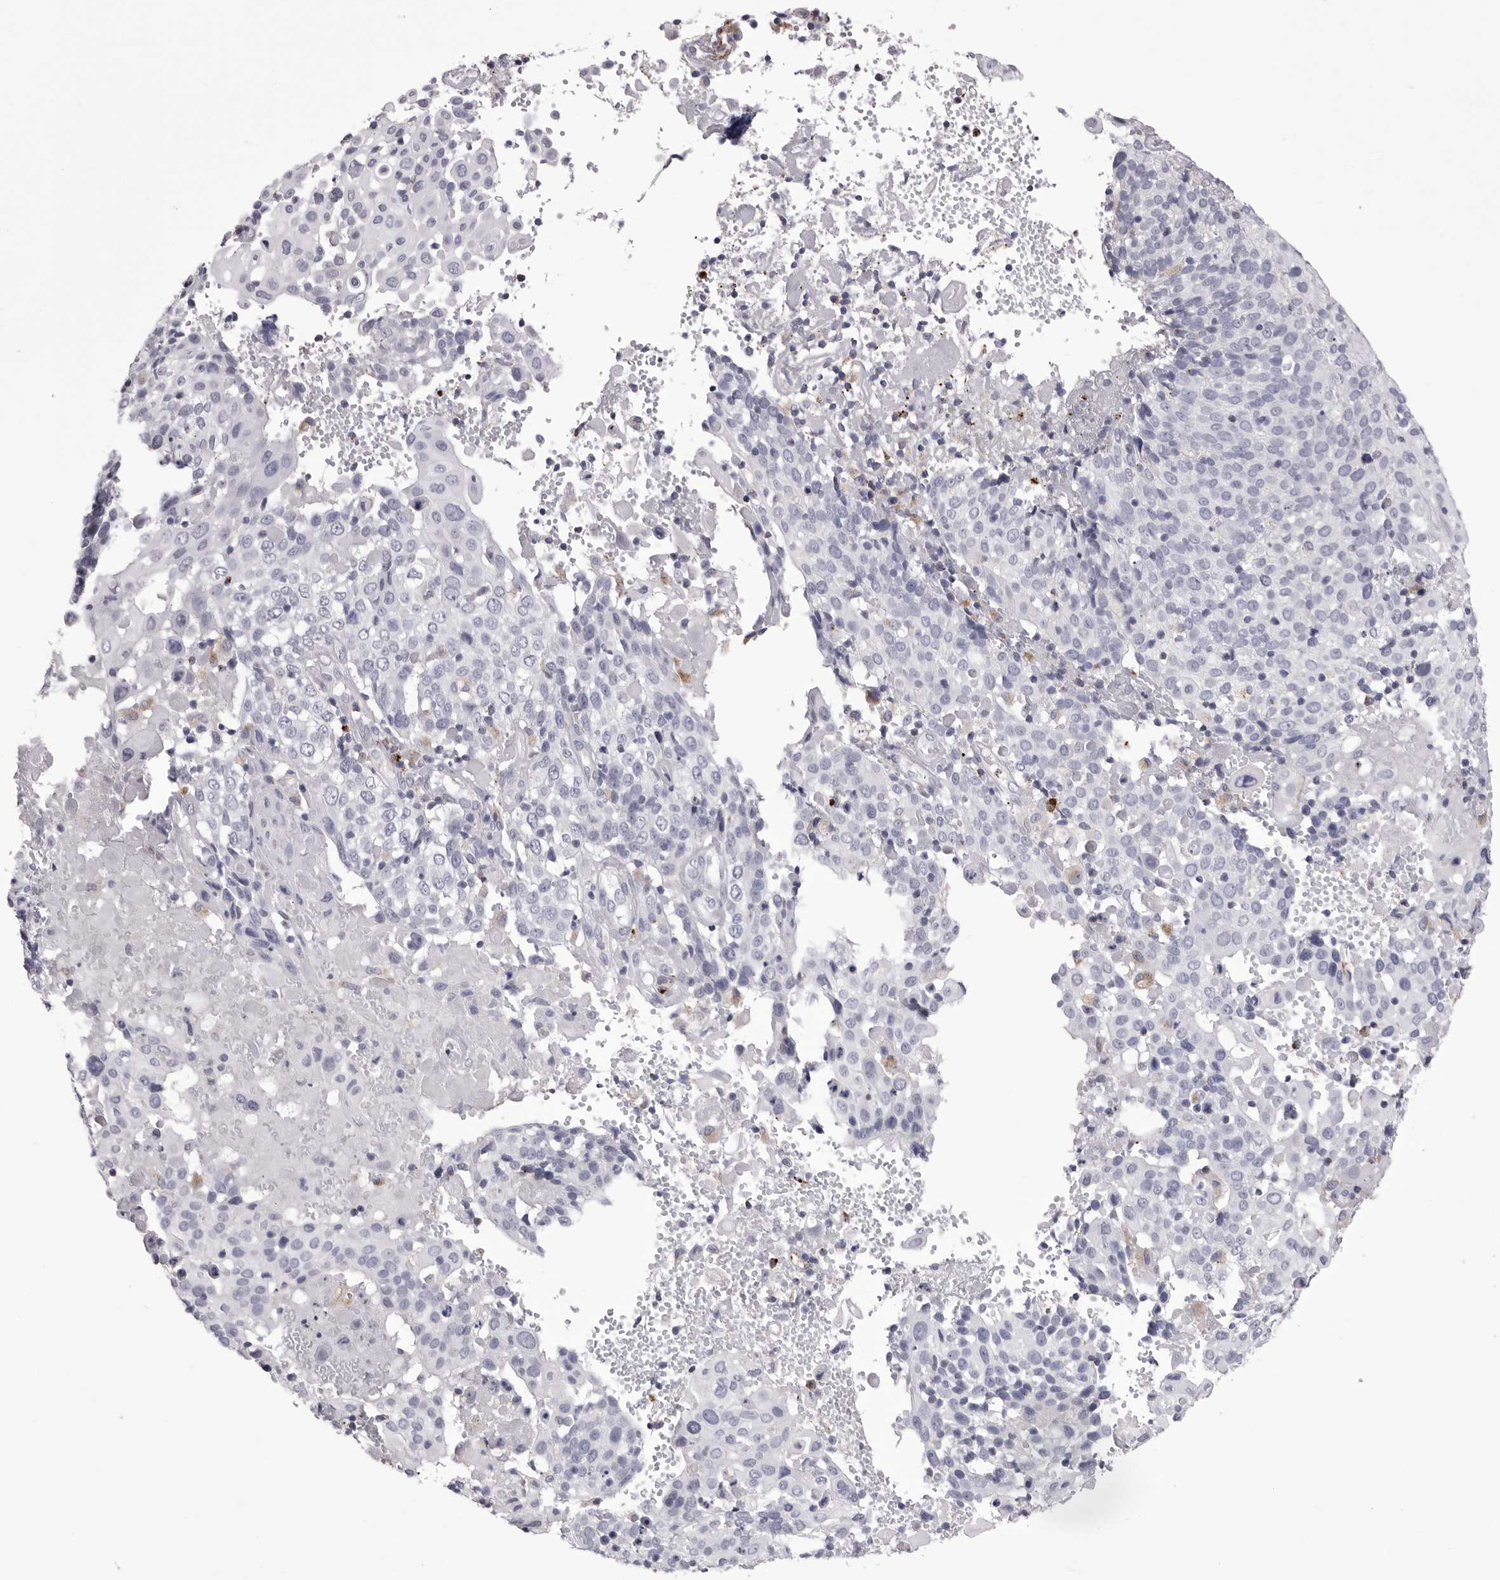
{"staining": {"intensity": "negative", "quantity": "none", "location": "none"}, "tissue": "cervical cancer", "cell_type": "Tumor cells", "image_type": "cancer", "snomed": [{"axis": "morphology", "description": "Squamous cell carcinoma, NOS"}, {"axis": "topography", "description": "Cervix"}], "caption": "Cervical squamous cell carcinoma stained for a protein using immunohistochemistry (IHC) demonstrates no expression tumor cells.", "gene": "PSPN", "patient": {"sex": "female", "age": 74}}